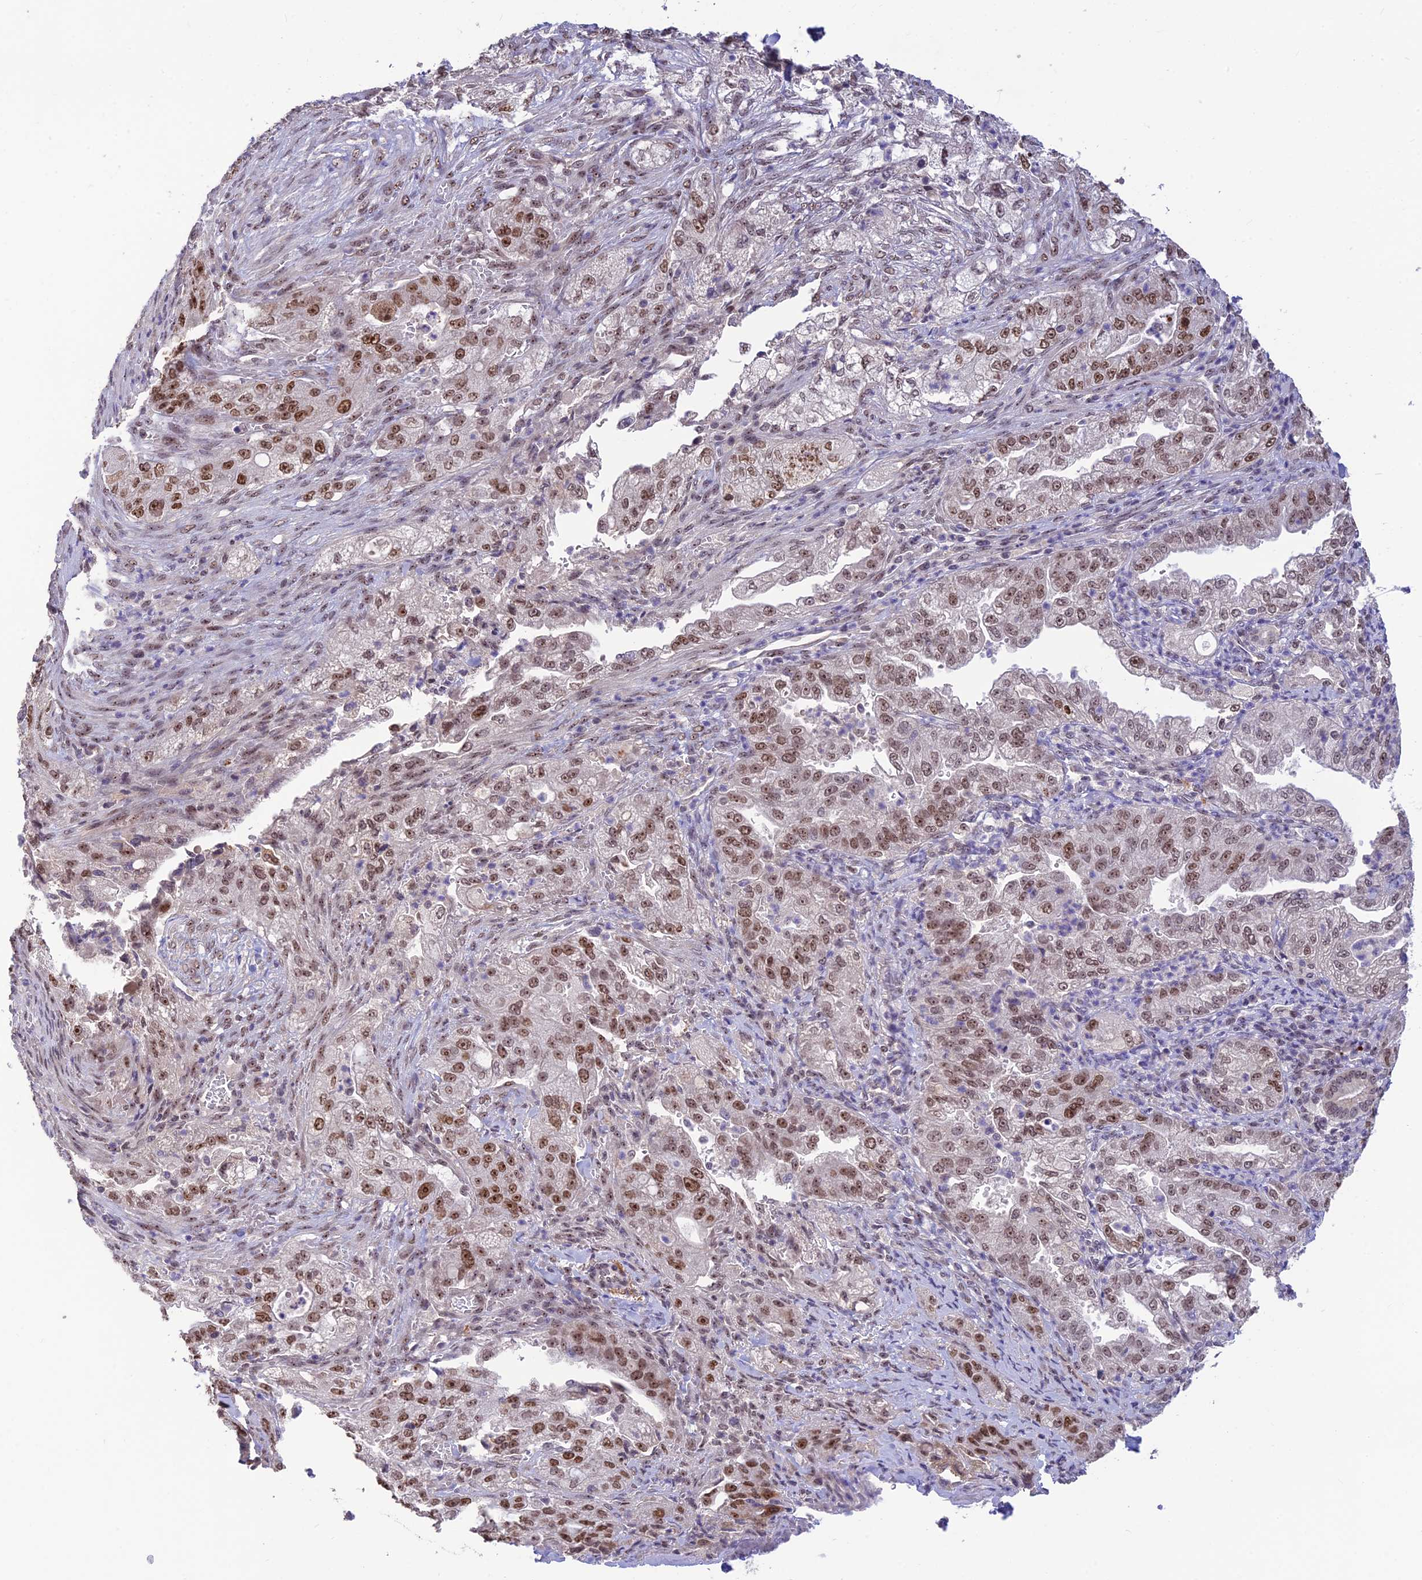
{"staining": {"intensity": "strong", "quantity": ">75%", "location": "nuclear"}, "tissue": "pancreatic cancer", "cell_type": "Tumor cells", "image_type": "cancer", "snomed": [{"axis": "morphology", "description": "Adenocarcinoma, NOS"}, {"axis": "topography", "description": "Pancreas"}], "caption": "Adenocarcinoma (pancreatic) tissue demonstrates strong nuclear expression in approximately >75% of tumor cells", "gene": "POLR1G", "patient": {"sex": "female", "age": 78}}